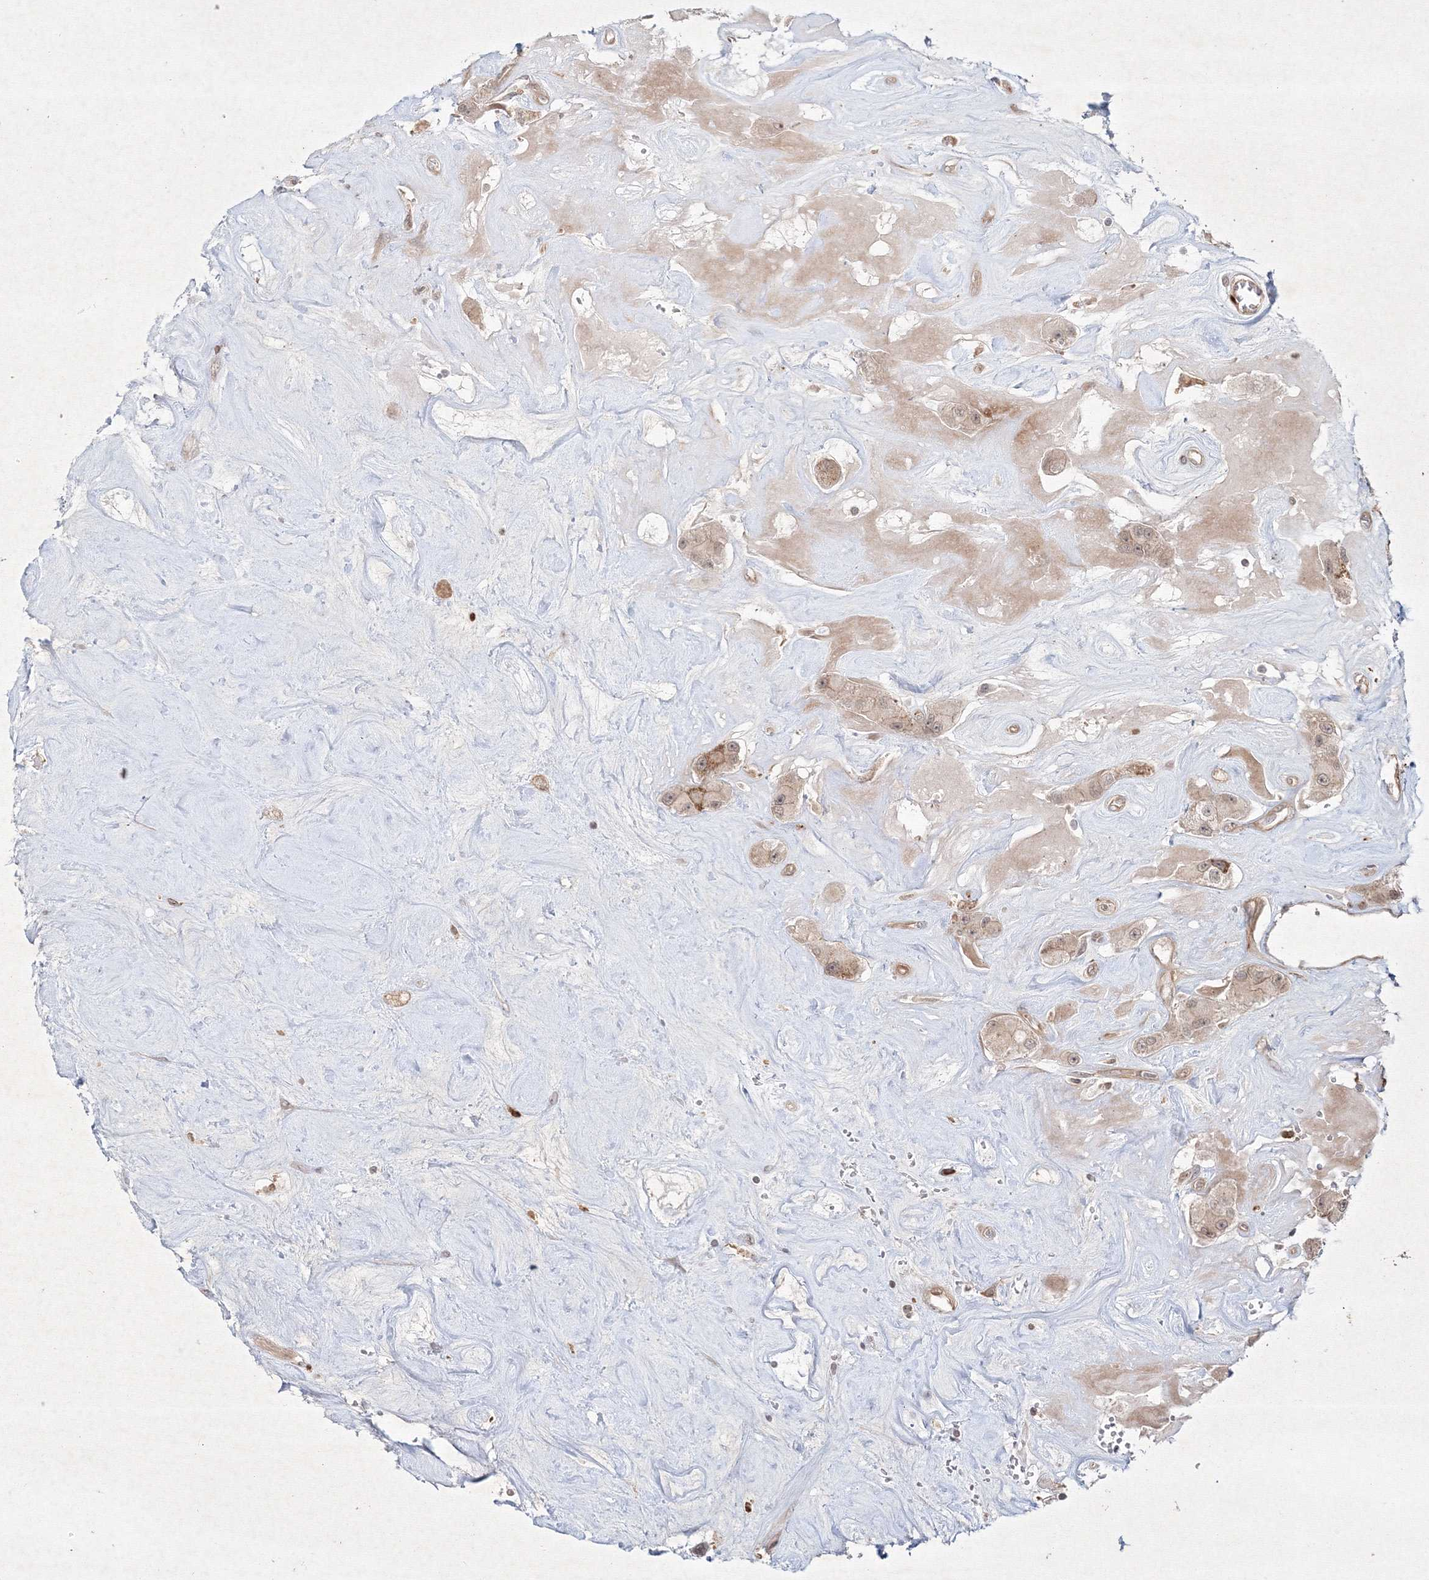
{"staining": {"intensity": "weak", "quantity": ">75%", "location": "cytoplasmic/membranous,nuclear"}, "tissue": "carcinoid", "cell_type": "Tumor cells", "image_type": "cancer", "snomed": [{"axis": "morphology", "description": "Carcinoid, malignant, NOS"}, {"axis": "topography", "description": "Pancreas"}], "caption": "The micrograph shows immunohistochemical staining of malignant carcinoid. There is weak cytoplasmic/membranous and nuclear expression is present in approximately >75% of tumor cells.", "gene": "KIF20A", "patient": {"sex": "male", "age": 41}}